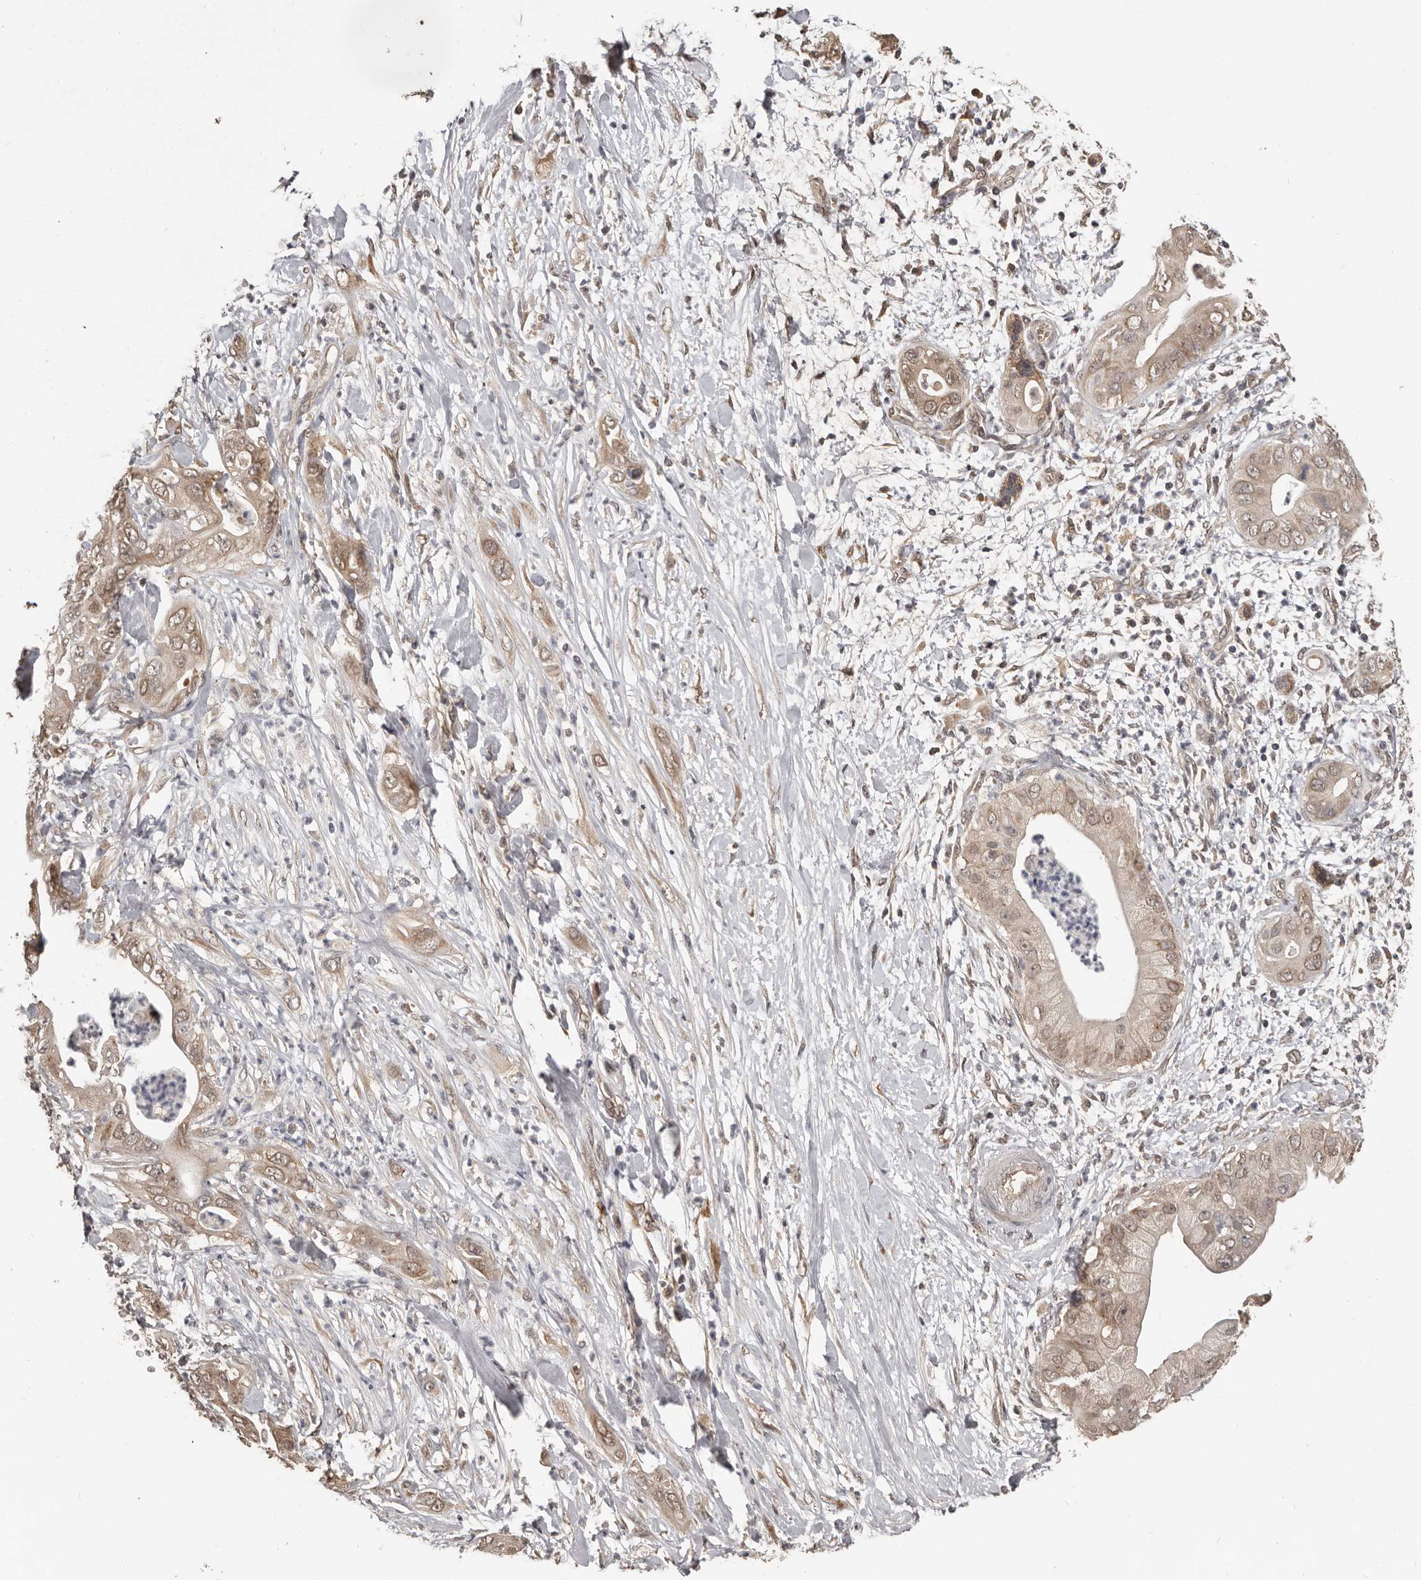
{"staining": {"intensity": "weak", "quantity": ">75%", "location": "cytoplasmic/membranous,nuclear"}, "tissue": "pancreatic cancer", "cell_type": "Tumor cells", "image_type": "cancer", "snomed": [{"axis": "morphology", "description": "Adenocarcinoma, NOS"}, {"axis": "topography", "description": "Pancreas"}], "caption": "Human pancreatic adenocarcinoma stained with a protein marker shows weak staining in tumor cells.", "gene": "ZFP14", "patient": {"sex": "female", "age": 78}}